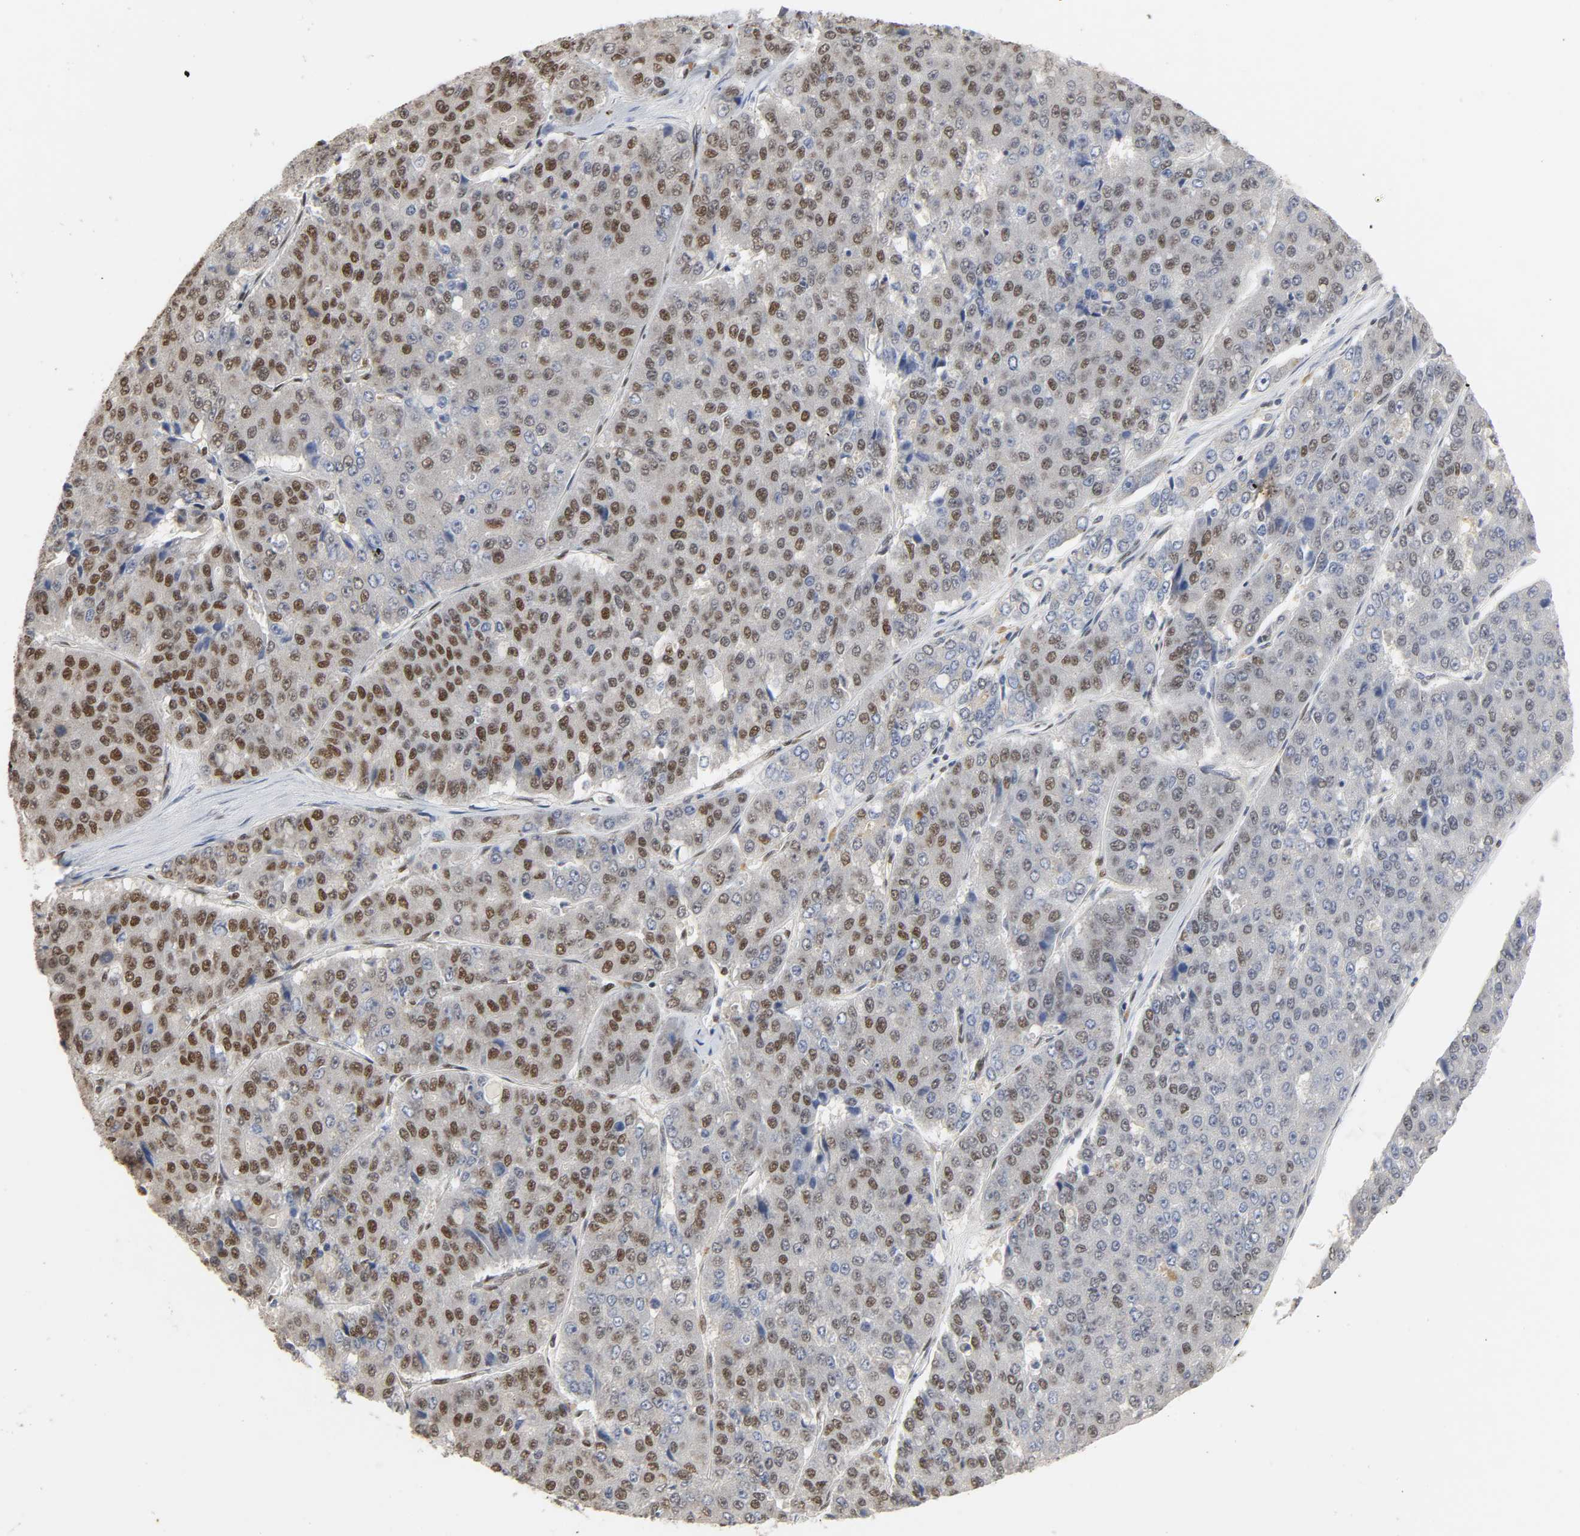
{"staining": {"intensity": "moderate", "quantity": "25%-75%", "location": "nuclear"}, "tissue": "pancreatic cancer", "cell_type": "Tumor cells", "image_type": "cancer", "snomed": [{"axis": "morphology", "description": "Adenocarcinoma, NOS"}, {"axis": "topography", "description": "Pancreas"}], "caption": "Tumor cells show moderate nuclear staining in about 25%-75% of cells in pancreatic cancer. The protein of interest is shown in brown color, while the nuclei are stained blue.", "gene": "NCOA6", "patient": {"sex": "male", "age": 50}}